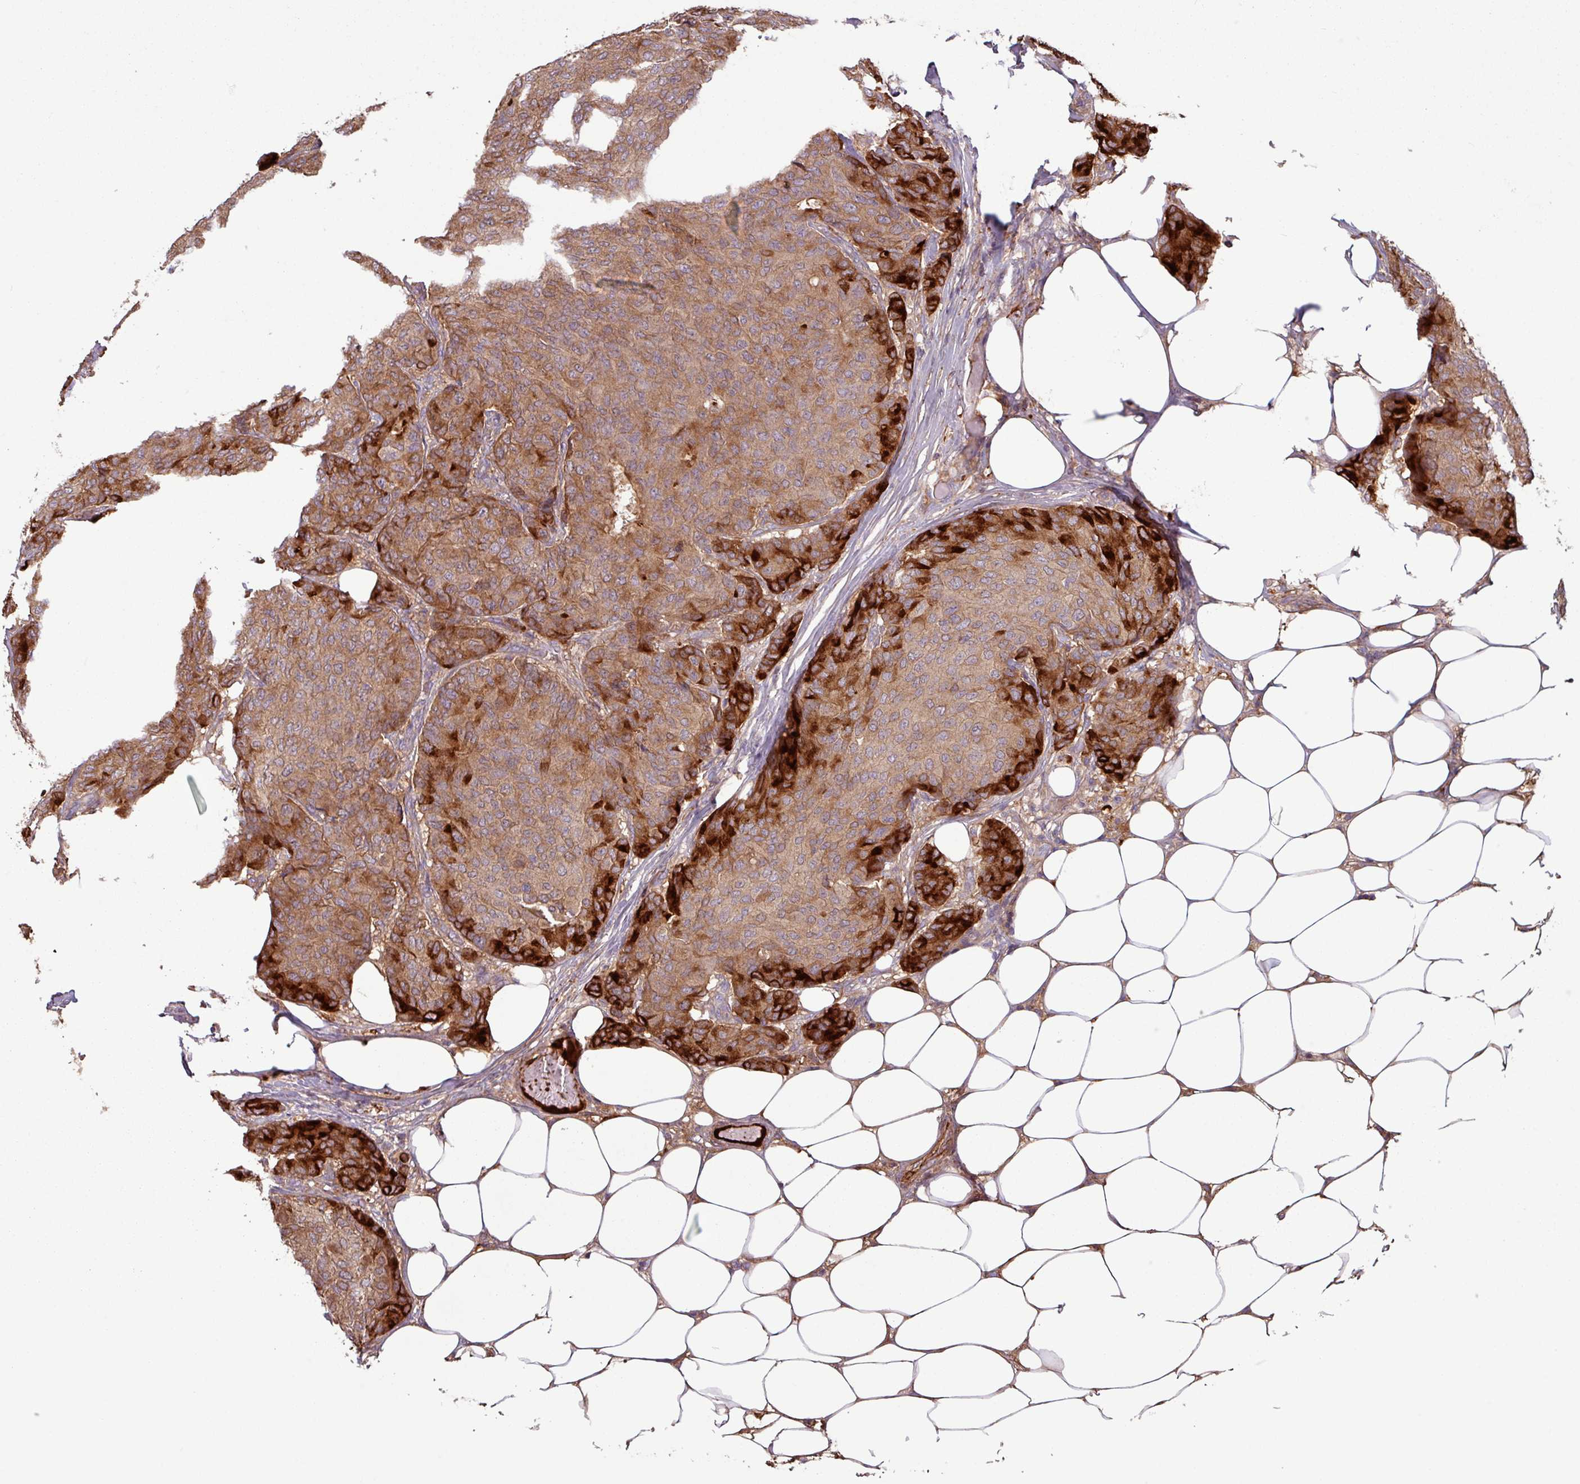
{"staining": {"intensity": "strong", "quantity": ">75%", "location": "cytoplasmic/membranous"}, "tissue": "breast cancer", "cell_type": "Tumor cells", "image_type": "cancer", "snomed": [{"axis": "morphology", "description": "Duct carcinoma"}, {"axis": "topography", "description": "Breast"}], "caption": "A high-resolution micrograph shows immunohistochemistry (IHC) staining of breast invasive ductal carcinoma, which shows strong cytoplasmic/membranous staining in about >75% of tumor cells.", "gene": "C4B", "patient": {"sex": "female", "age": 75}}